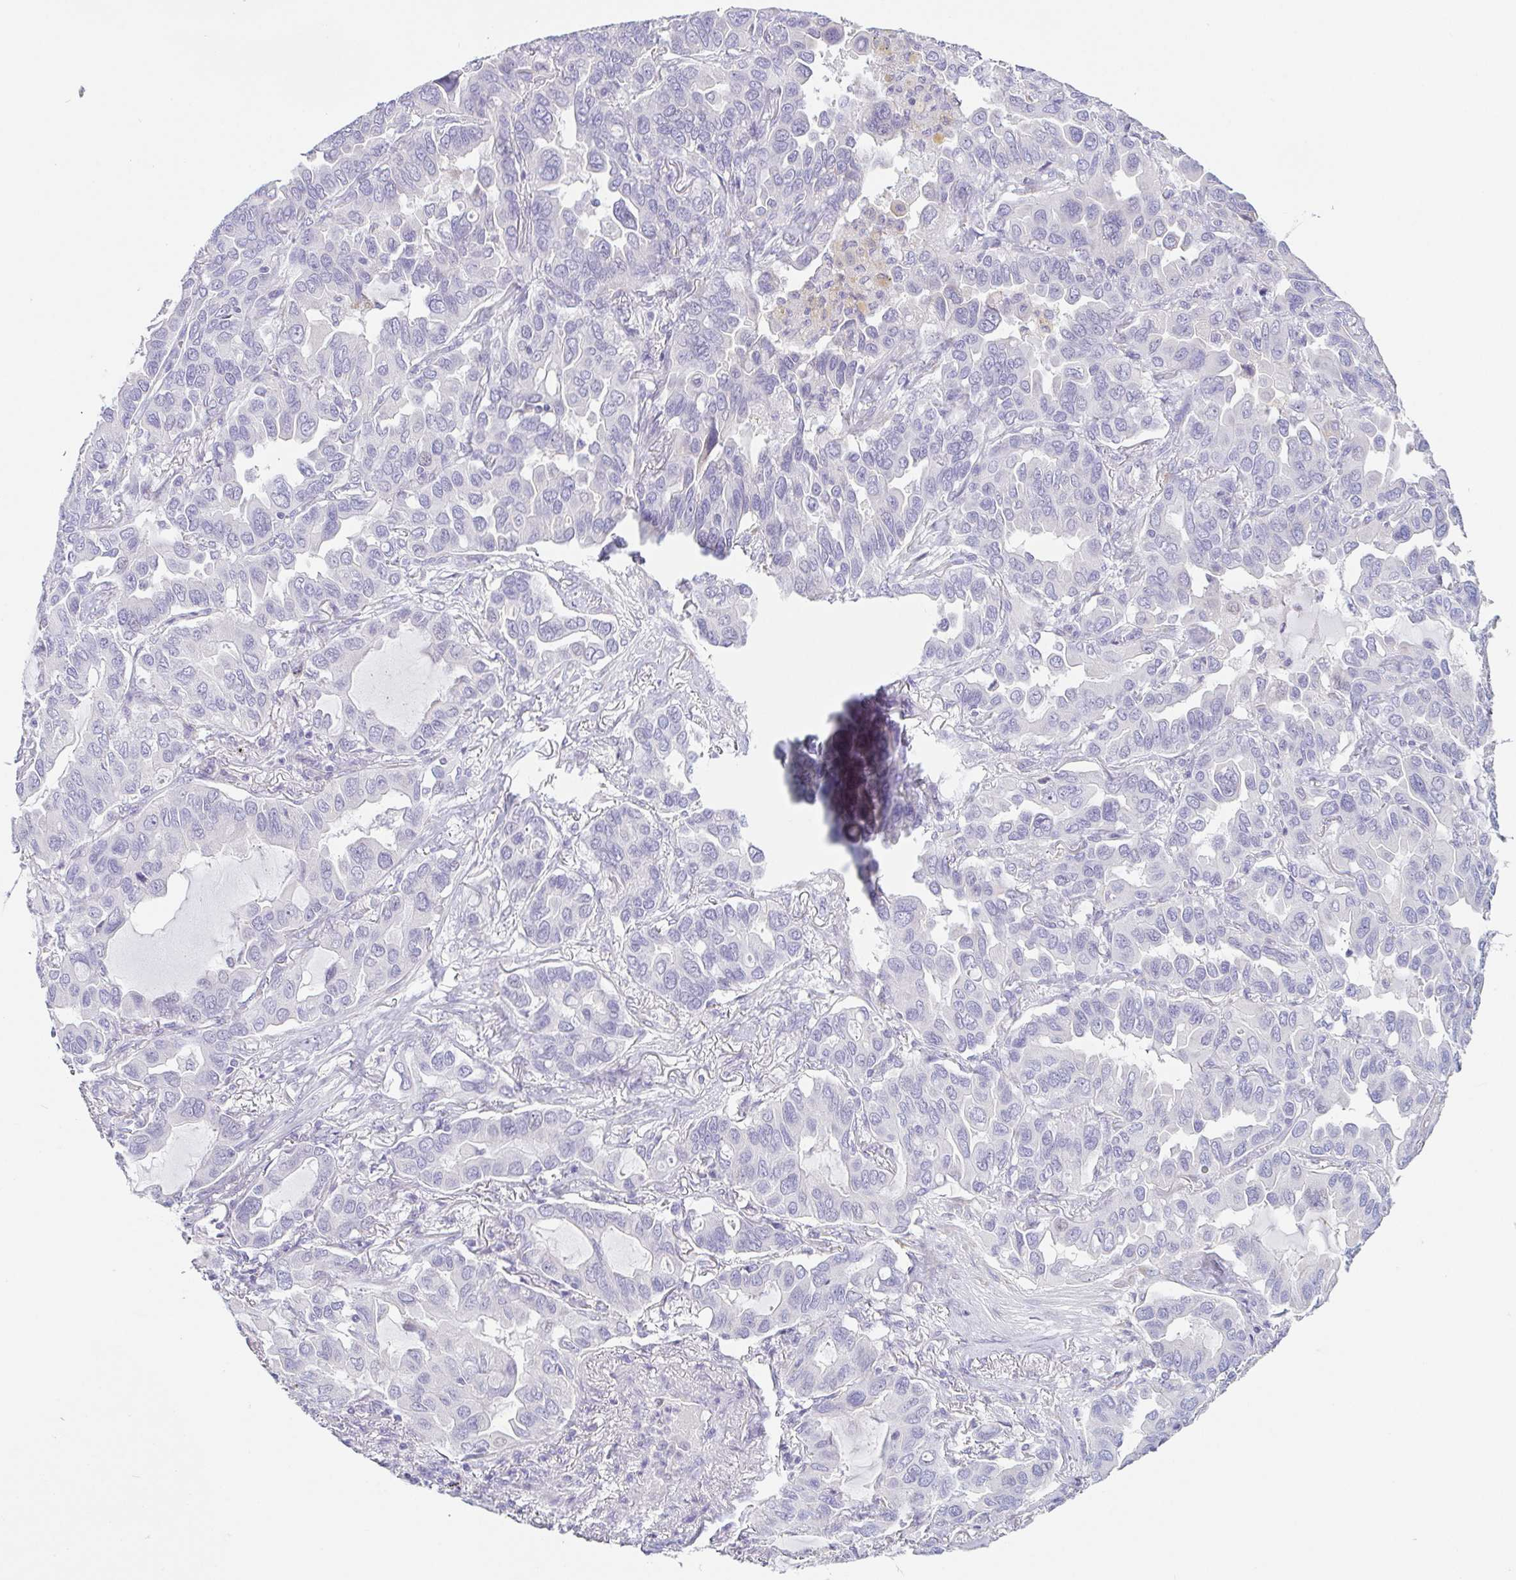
{"staining": {"intensity": "negative", "quantity": "none", "location": "none"}, "tissue": "lung cancer", "cell_type": "Tumor cells", "image_type": "cancer", "snomed": [{"axis": "morphology", "description": "Adenocarcinoma, NOS"}, {"axis": "topography", "description": "Lung"}], "caption": "Tumor cells are negative for brown protein staining in lung cancer.", "gene": "HDGFL1", "patient": {"sex": "male", "age": 64}}